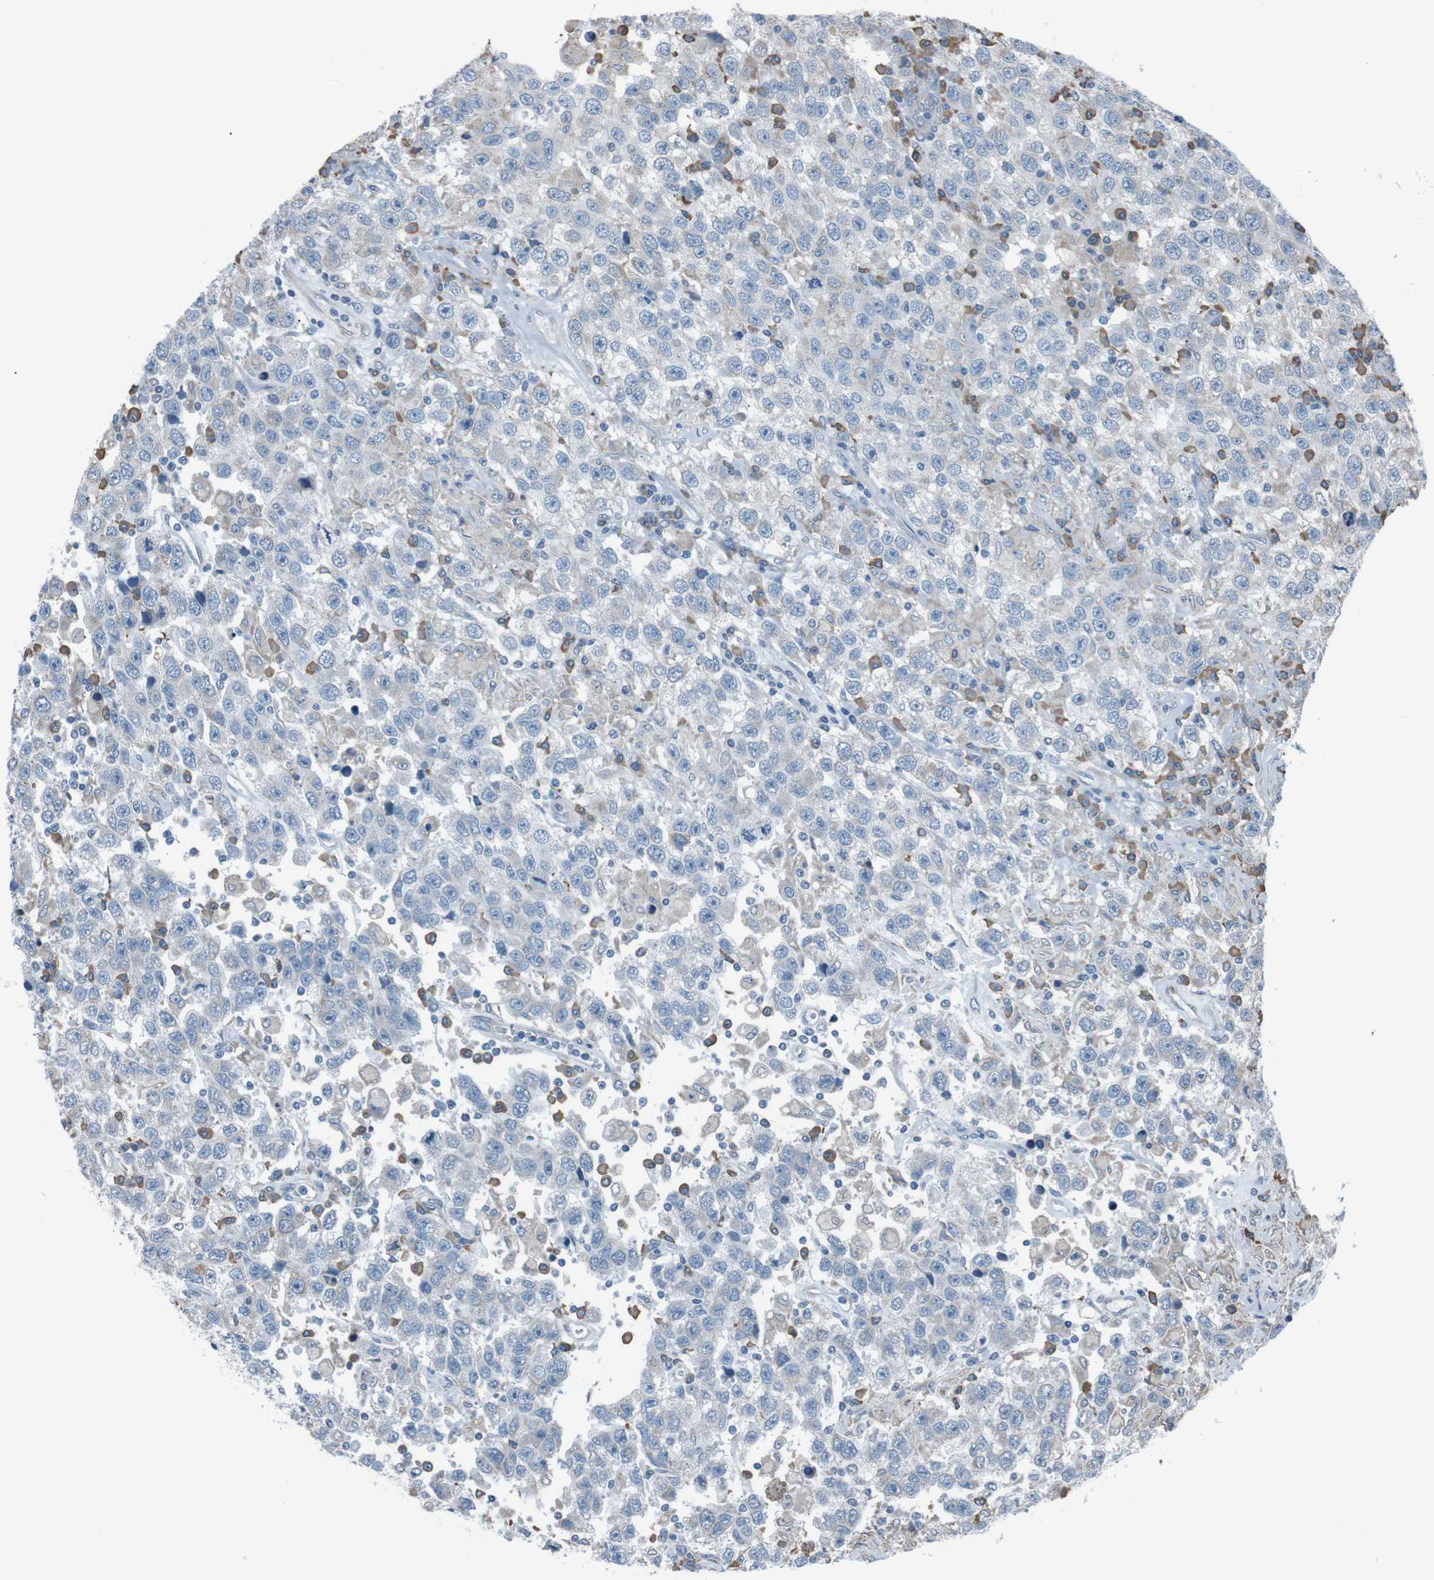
{"staining": {"intensity": "negative", "quantity": "none", "location": "none"}, "tissue": "testis cancer", "cell_type": "Tumor cells", "image_type": "cancer", "snomed": [{"axis": "morphology", "description": "Seminoma, NOS"}, {"axis": "topography", "description": "Testis"}], "caption": "DAB (3,3'-diaminobenzidine) immunohistochemical staining of human testis cancer (seminoma) demonstrates no significant staining in tumor cells.", "gene": "SIGMAR1", "patient": {"sex": "male", "age": 41}}